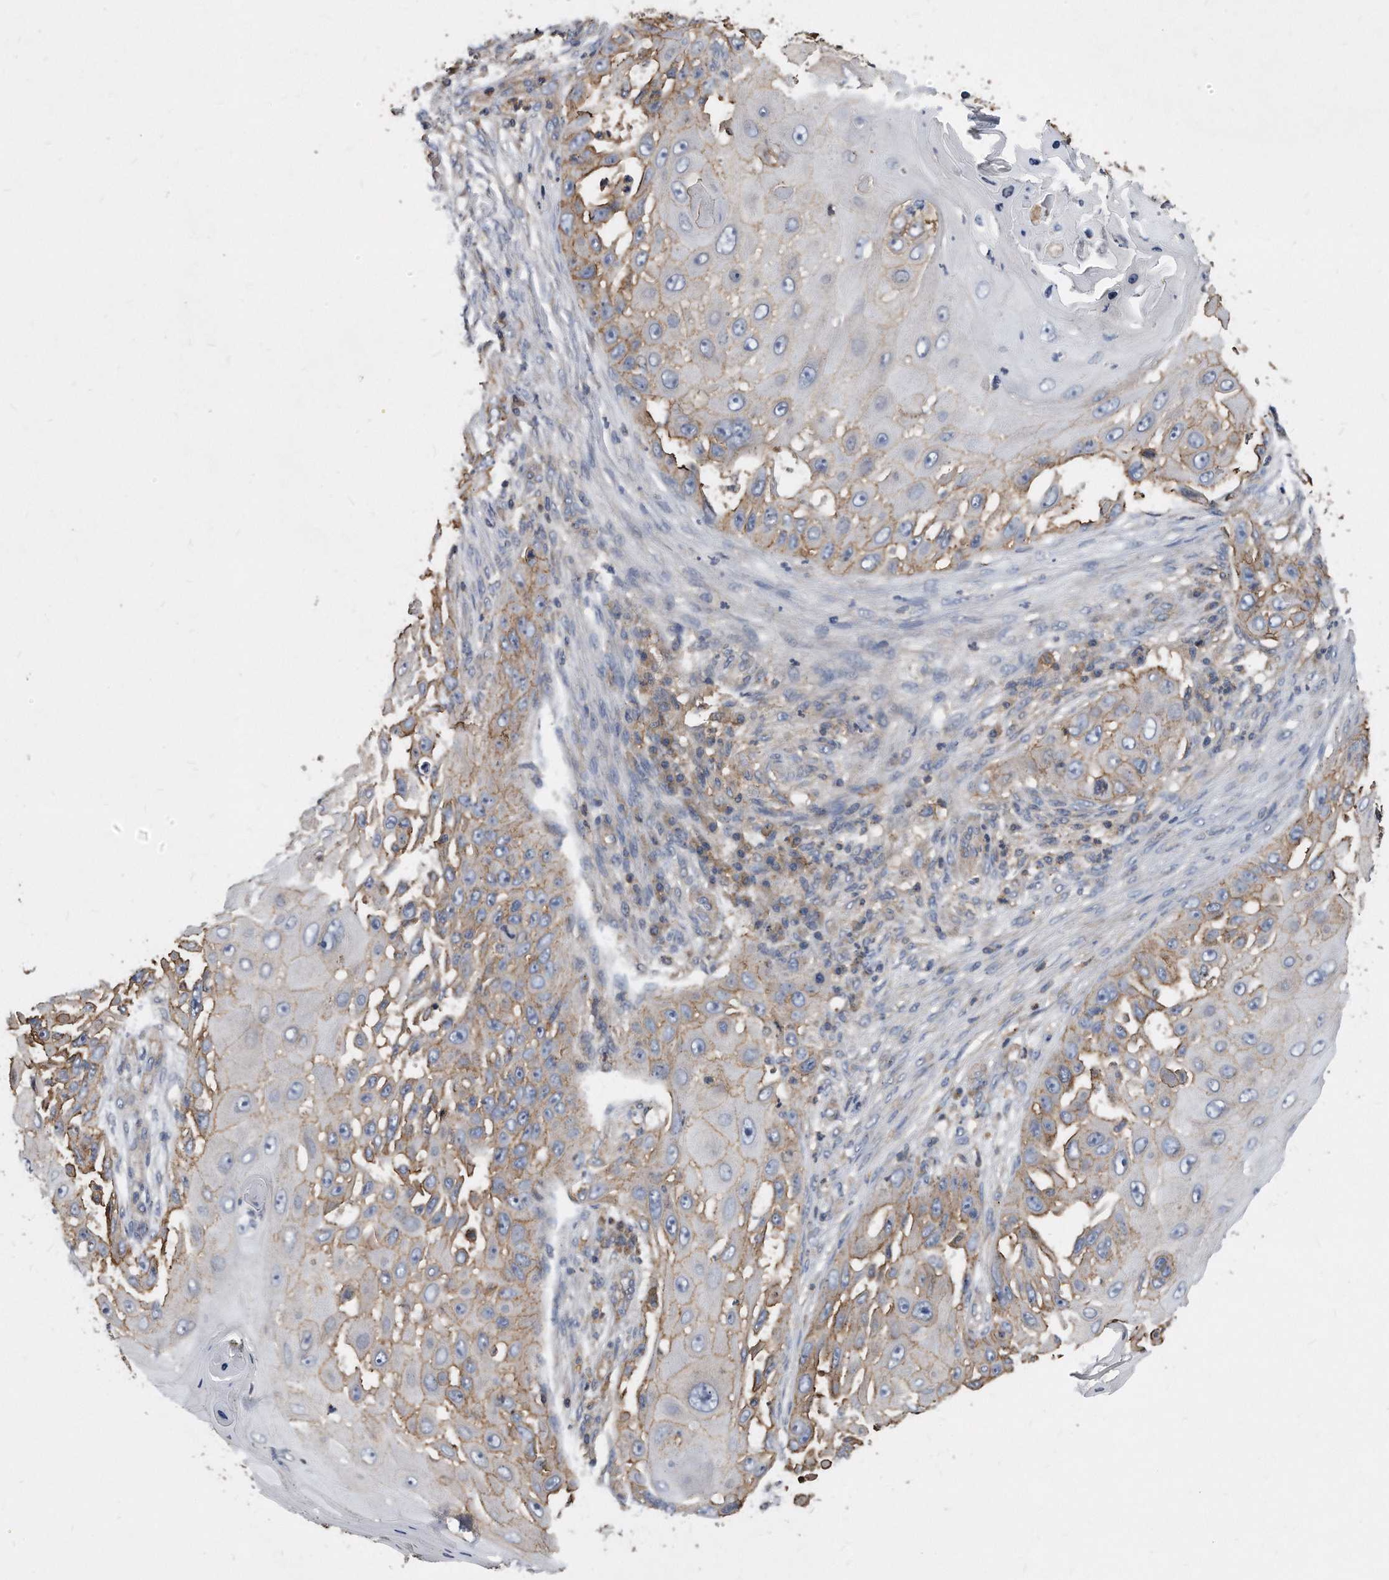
{"staining": {"intensity": "weak", "quantity": "<25%", "location": "cytoplasmic/membranous"}, "tissue": "skin cancer", "cell_type": "Tumor cells", "image_type": "cancer", "snomed": [{"axis": "morphology", "description": "Squamous cell carcinoma, NOS"}, {"axis": "topography", "description": "Skin"}], "caption": "DAB (3,3'-diaminobenzidine) immunohistochemical staining of skin squamous cell carcinoma shows no significant expression in tumor cells.", "gene": "ATG5", "patient": {"sex": "female", "age": 44}}